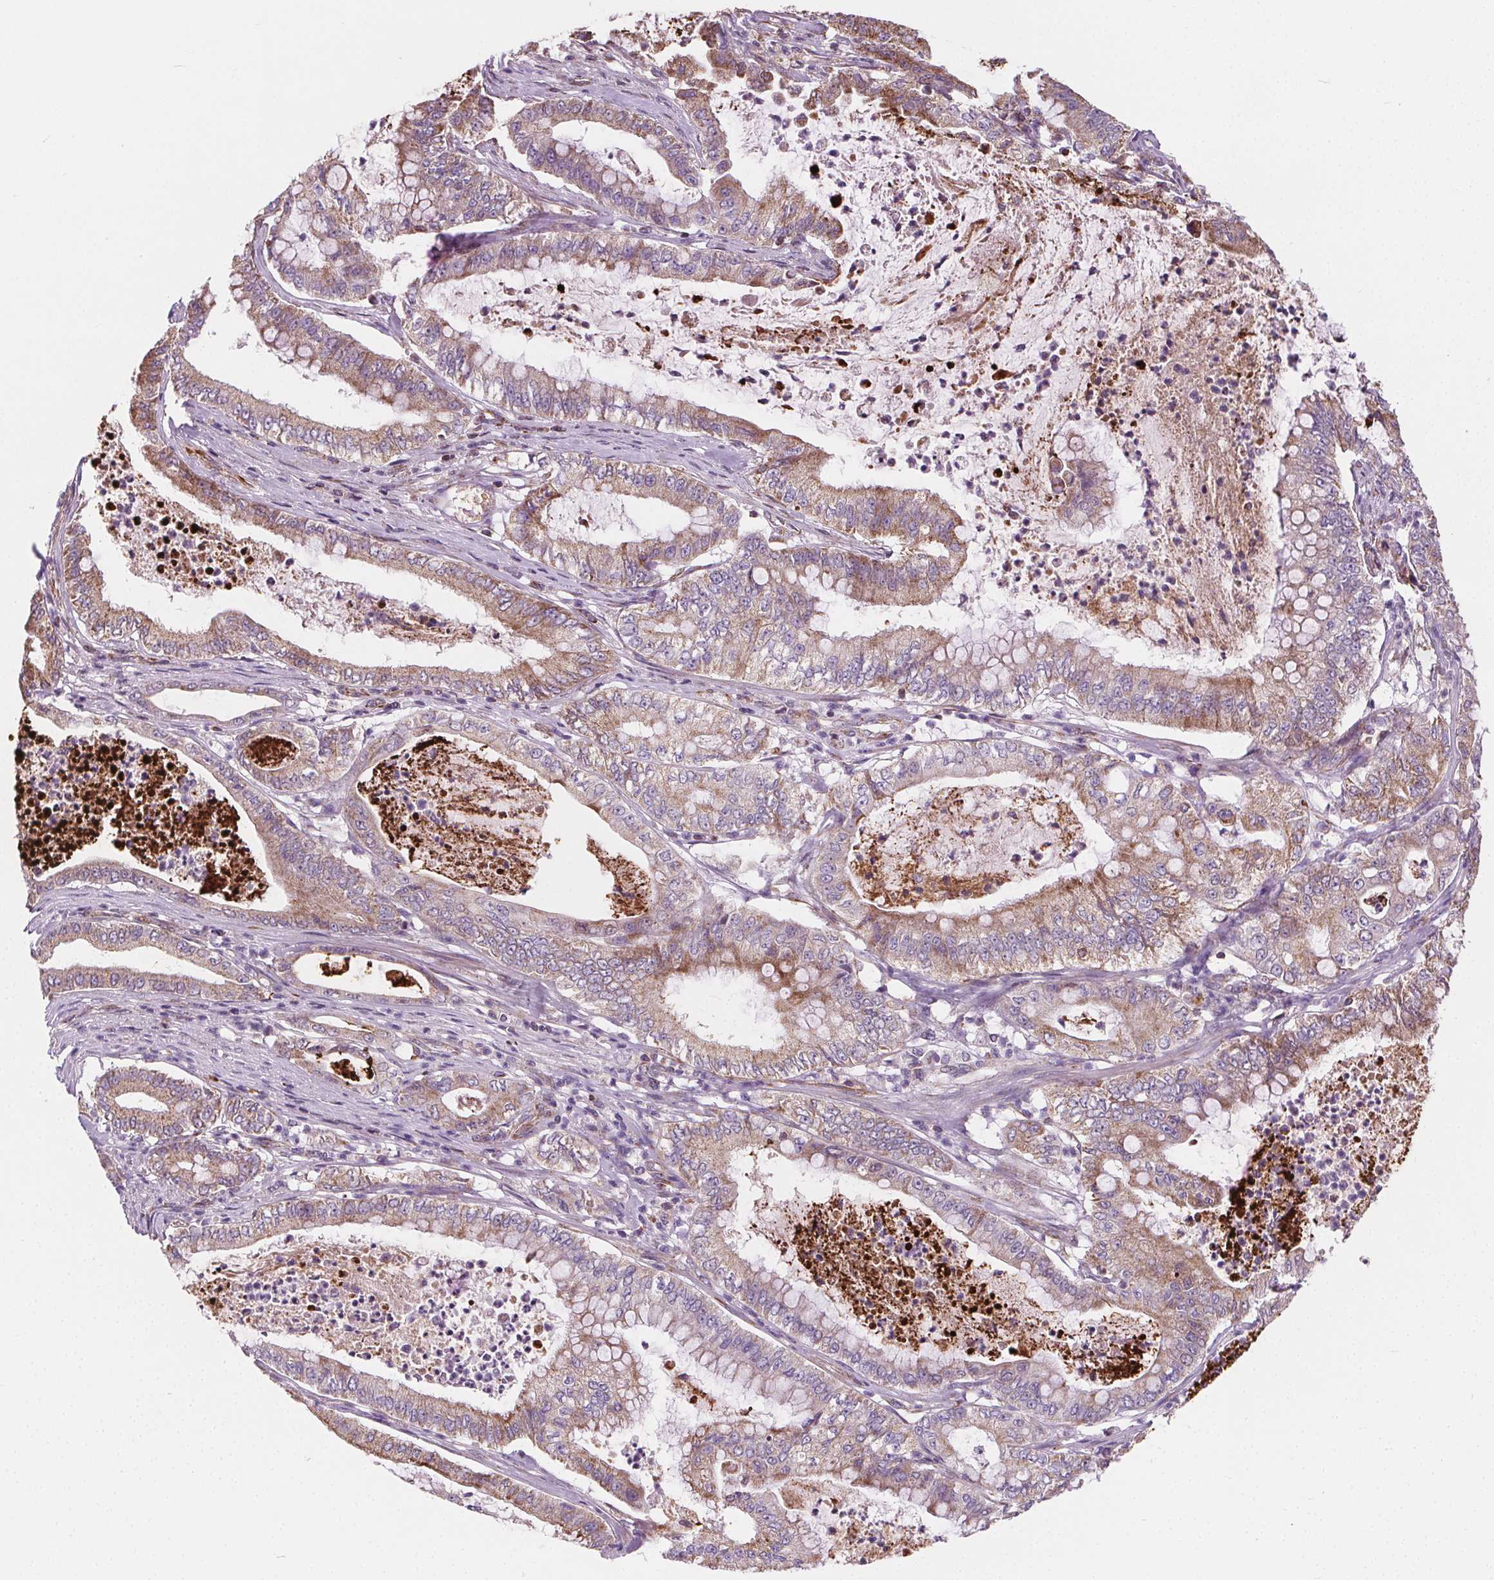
{"staining": {"intensity": "moderate", "quantity": "25%-75%", "location": "cytoplasmic/membranous"}, "tissue": "pancreatic cancer", "cell_type": "Tumor cells", "image_type": "cancer", "snomed": [{"axis": "morphology", "description": "Adenocarcinoma, NOS"}, {"axis": "topography", "description": "Pancreas"}], "caption": "Immunohistochemical staining of pancreatic cancer shows medium levels of moderate cytoplasmic/membranous expression in approximately 25%-75% of tumor cells.", "gene": "GOLT1B", "patient": {"sex": "male", "age": 71}}